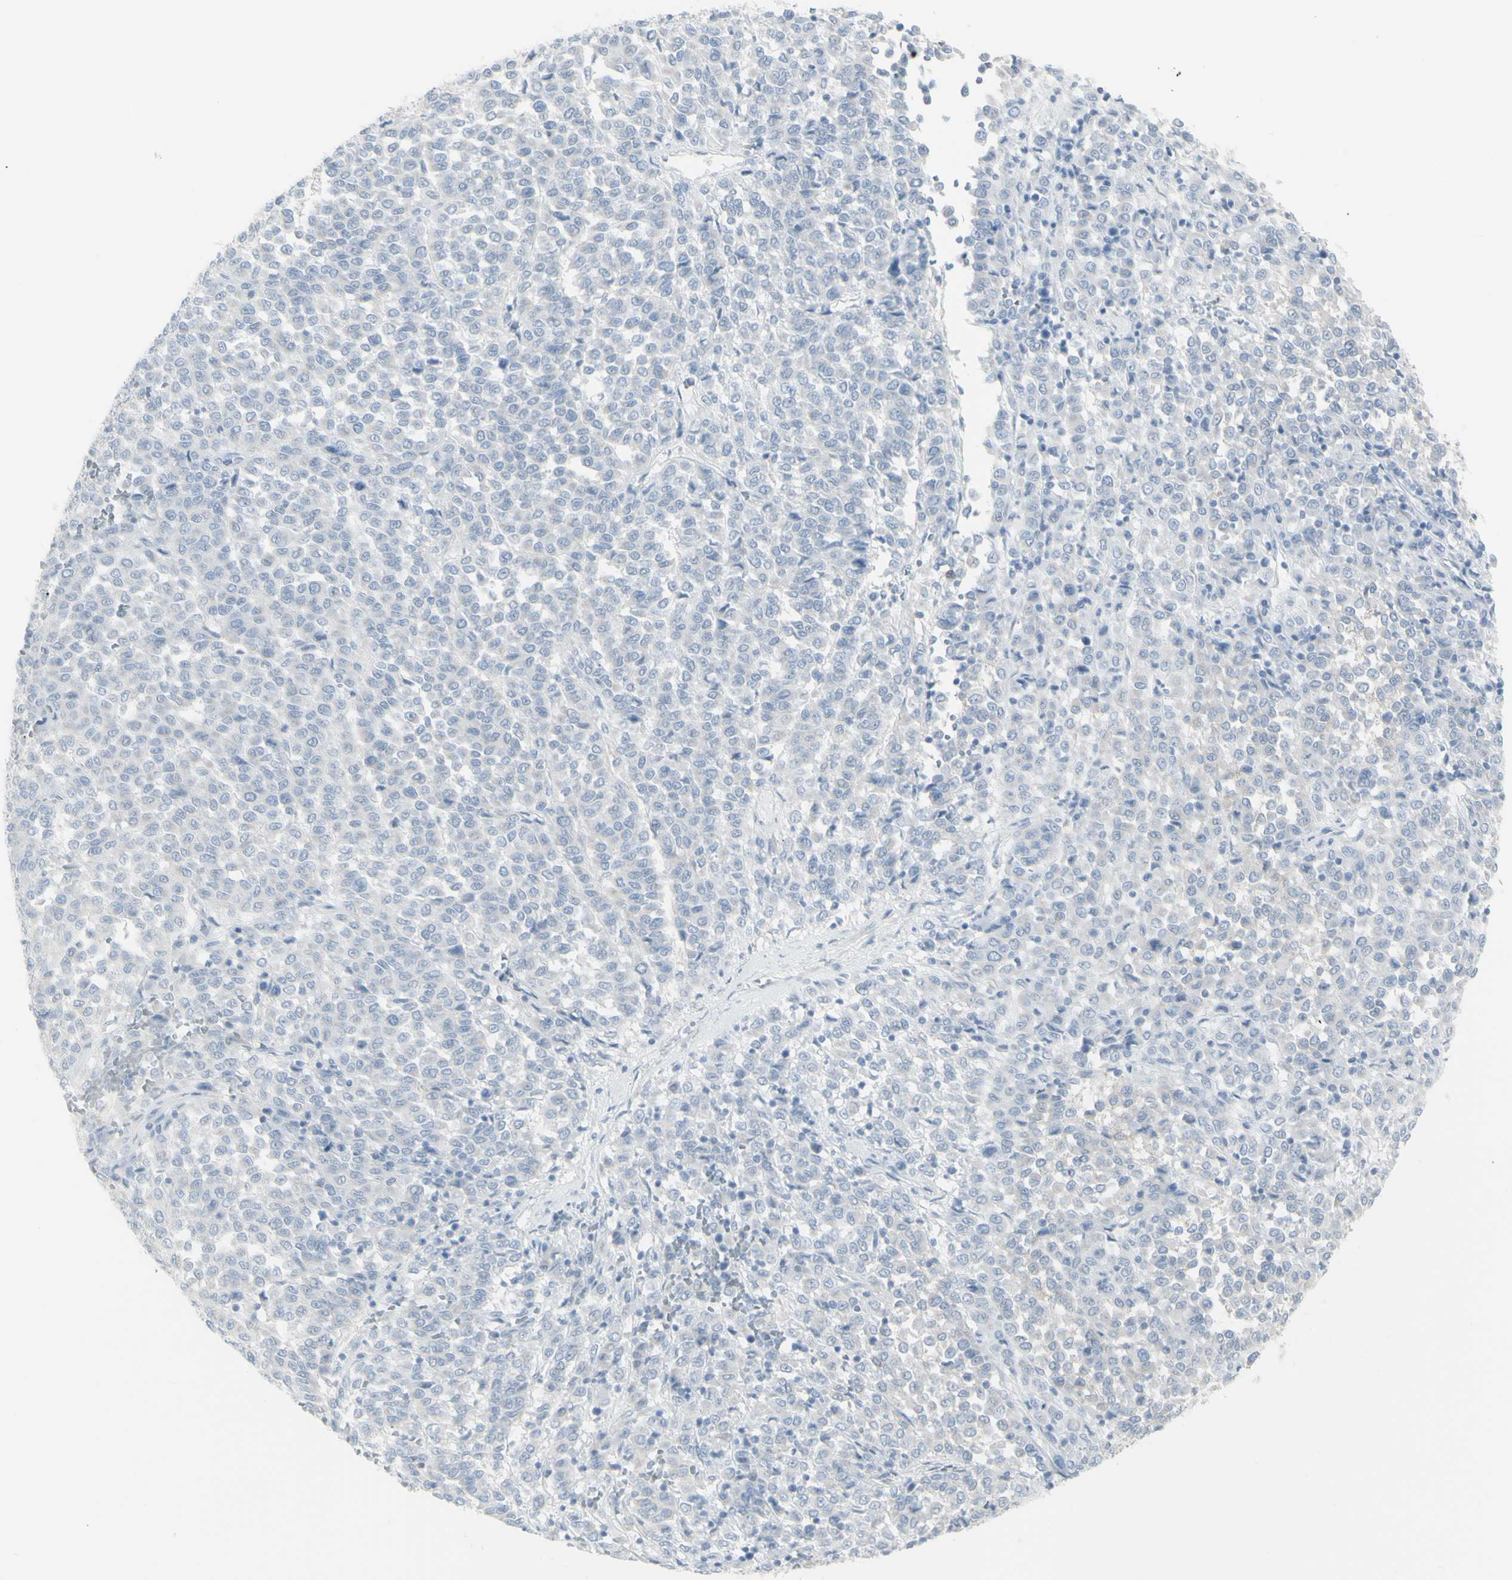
{"staining": {"intensity": "negative", "quantity": "none", "location": "none"}, "tissue": "melanoma", "cell_type": "Tumor cells", "image_type": "cancer", "snomed": [{"axis": "morphology", "description": "Malignant melanoma, Metastatic site"}, {"axis": "topography", "description": "Pancreas"}], "caption": "Image shows no significant protein positivity in tumor cells of melanoma.", "gene": "ENSG00000198211", "patient": {"sex": "female", "age": 30}}